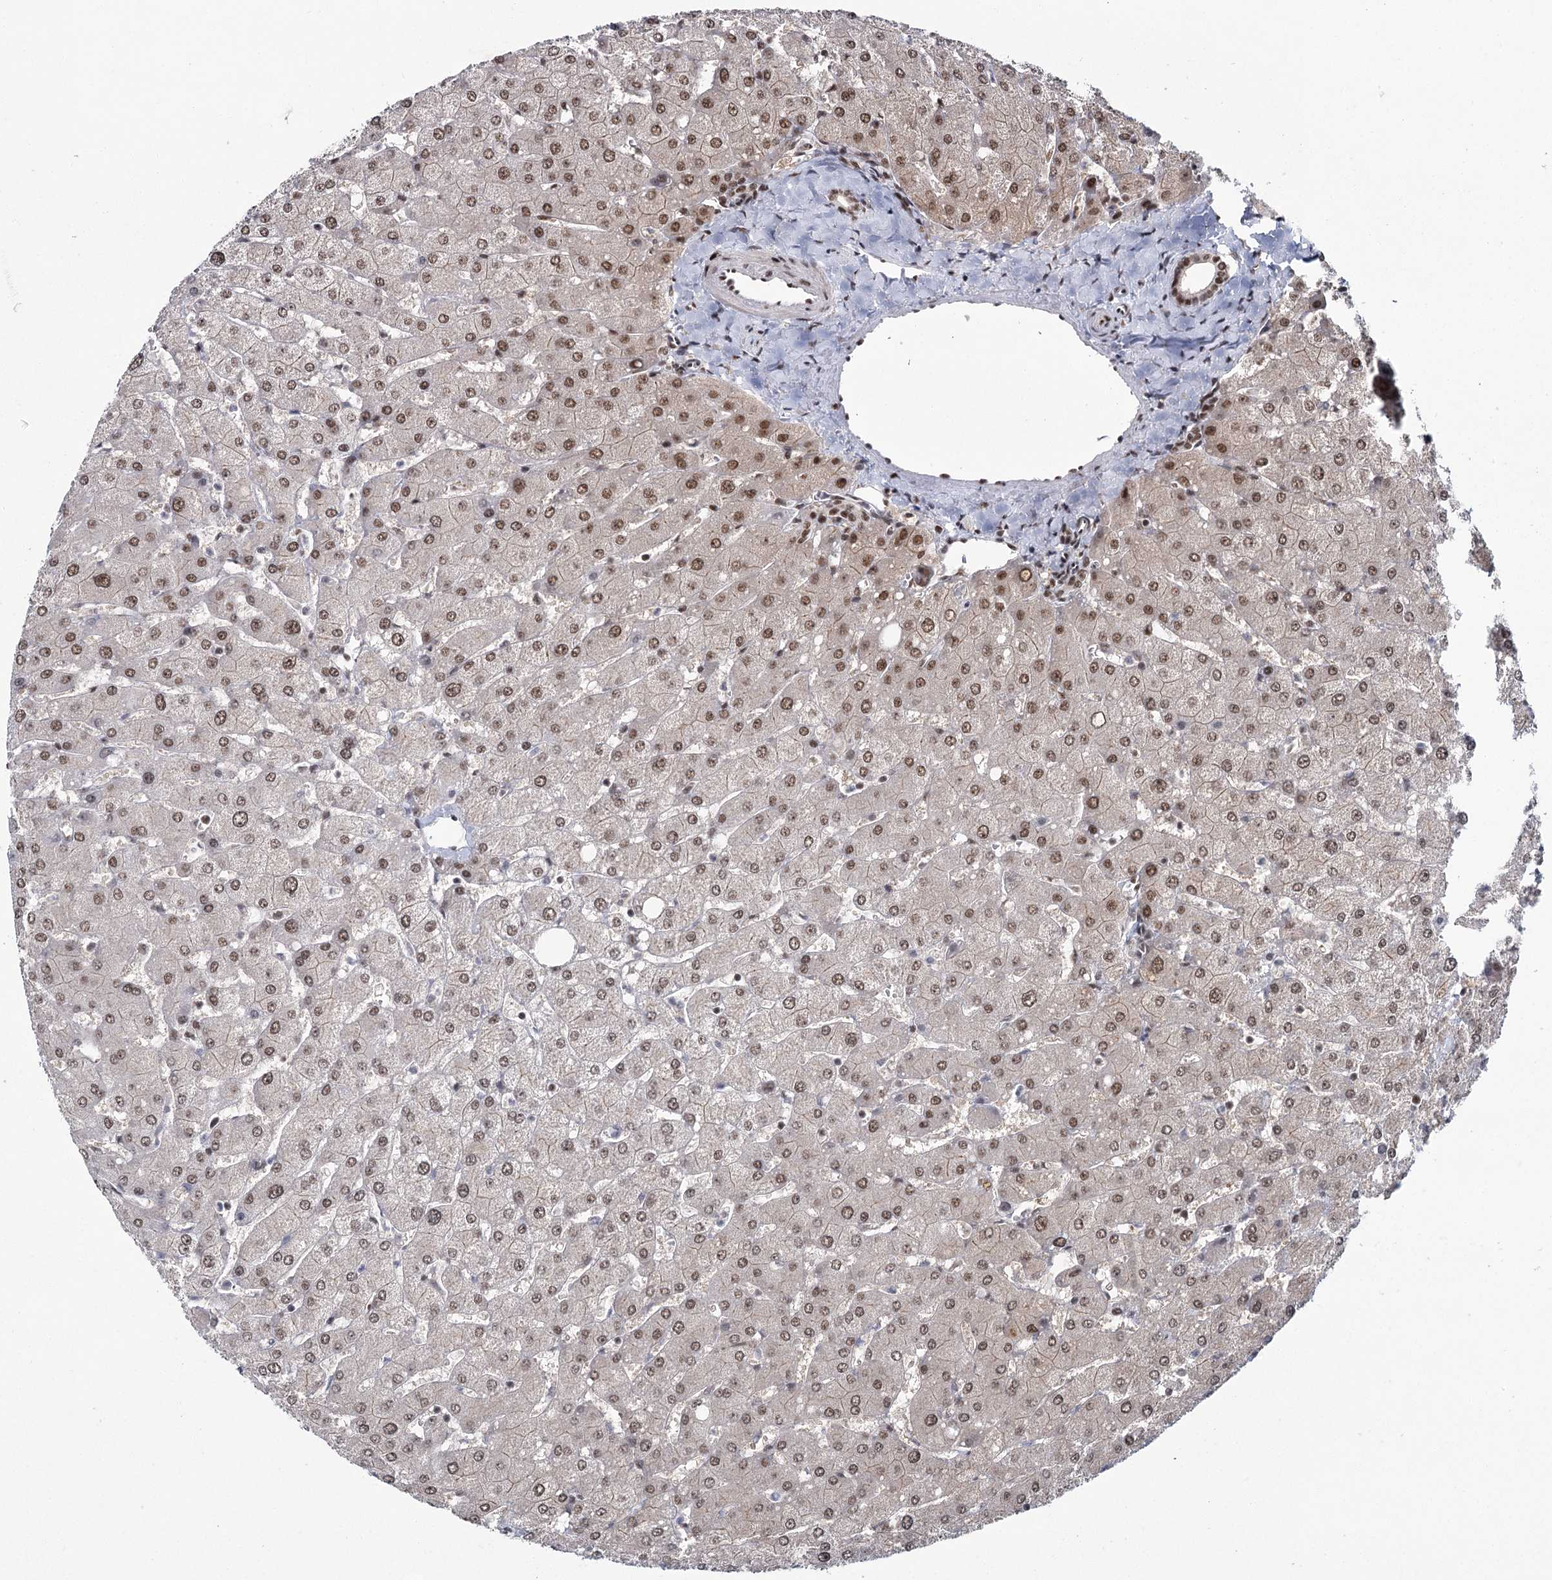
{"staining": {"intensity": "moderate", "quantity": "25%-75%", "location": "nuclear"}, "tissue": "liver", "cell_type": "Cholangiocytes", "image_type": "normal", "snomed": [{"axis": "morphology", "description": "Normal tissue, NOS"}, {"axis": "topography", "description": "Liver"}], "caption": "Immunohistochemical staining of benign human liver exhibits 25%-75% levels of moderate nuclear protein expression in about 25%-75% of cholangiocytes.", "gene": "SCAF8", "patient": {"sex": "male", "age": 55}}